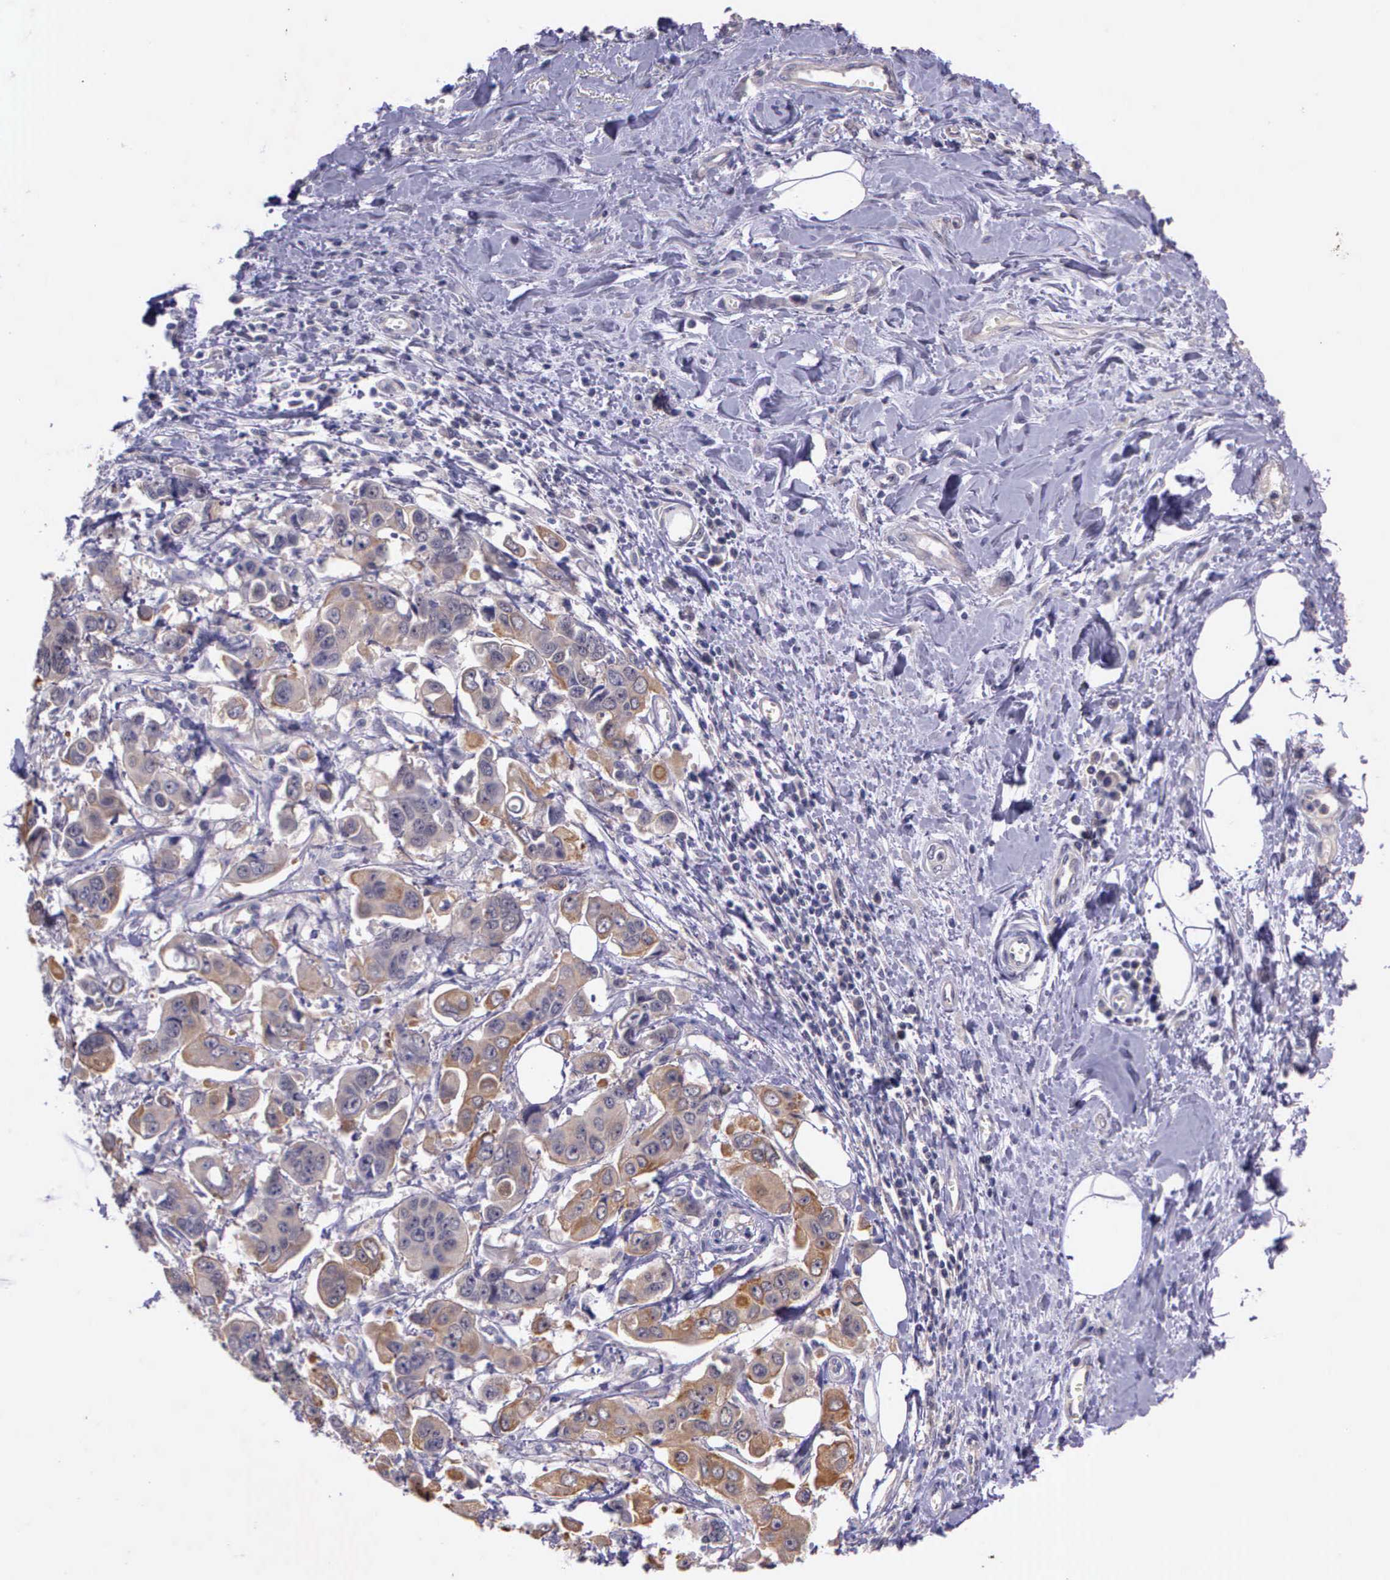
{"staining": {"intensity": "weak", "quantity": ">75%", "location": "cytoplasmic/membranous"}, "tissue": "stomach cancer", "cell_type": "Tumor cells", "image_type": "cancer", "snomed": [{"axis": "morphology", "description": "Adenocarcinoma, NOS"}, {"axis": "topography", "description": "Stomach, upper"}], "caption": "Protein expression analysis of human stomach cancer (adenocarcinoma) reveals weak cytoplasmic/membranous staining in about >75% of tumor cells. Using DAB (brown) and hematoxylin (blue) stains, captured at high magnification using brightfield microscopy.", "gene": "IGBP1", "patient": {"sex": "male", "age": 80}}